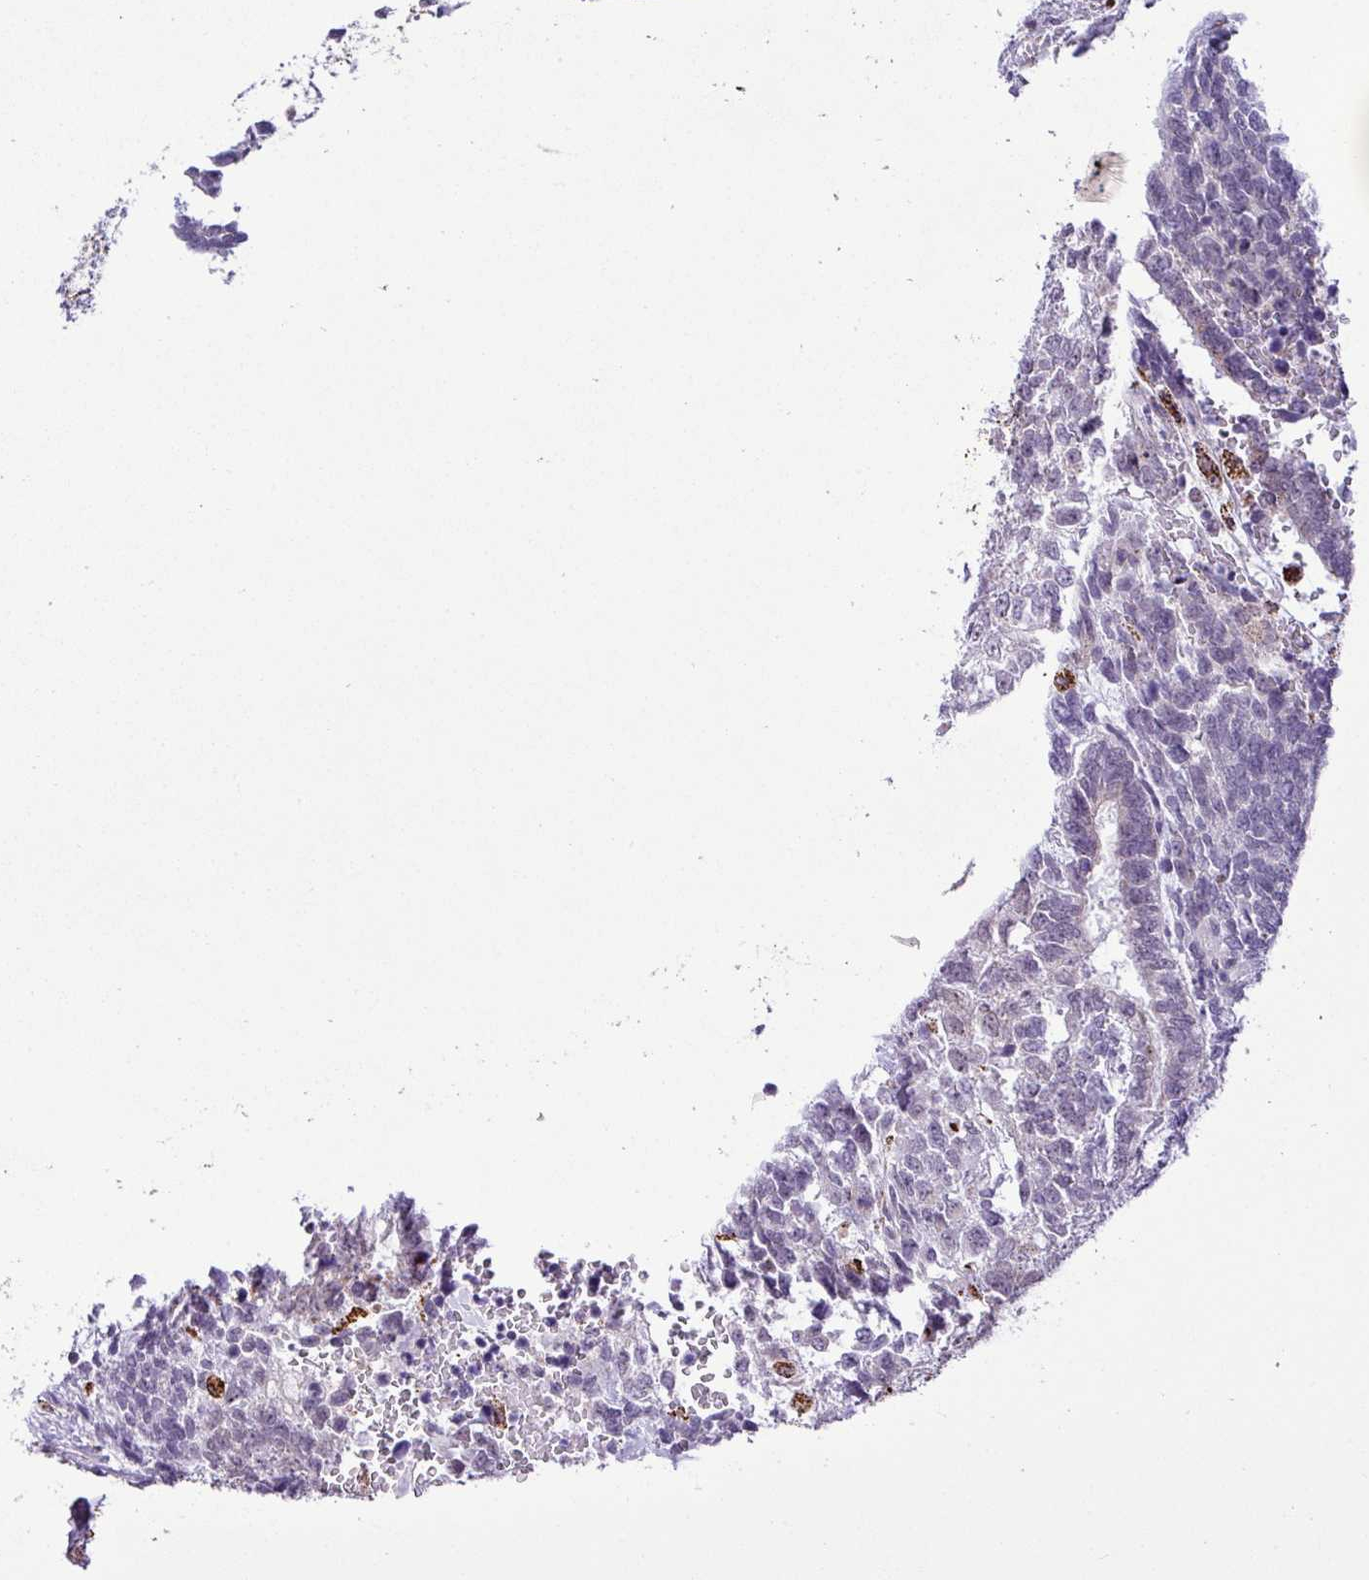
{"staining": {"intensity": "negative", "quantity": "none", "location": "none"}, "tissue": "testis cancer", "cell_type": "Tumor cells", "image_type": "cancer", "snomed": [{"axis": "morphology", "description": "Carcinoma, Embryonal, NOS"}, {"axis": "topography", "description": "Testis"}], "caption": "Immunohistochemical staining of human testis embryonal carcinoma shows no significant positivity in tumor cells. (DAB (3,3'-diaminobenzidine) IHC, high magnification).", "gene": "SGPP1", "patient": {"sex": "male", "age": 23}}